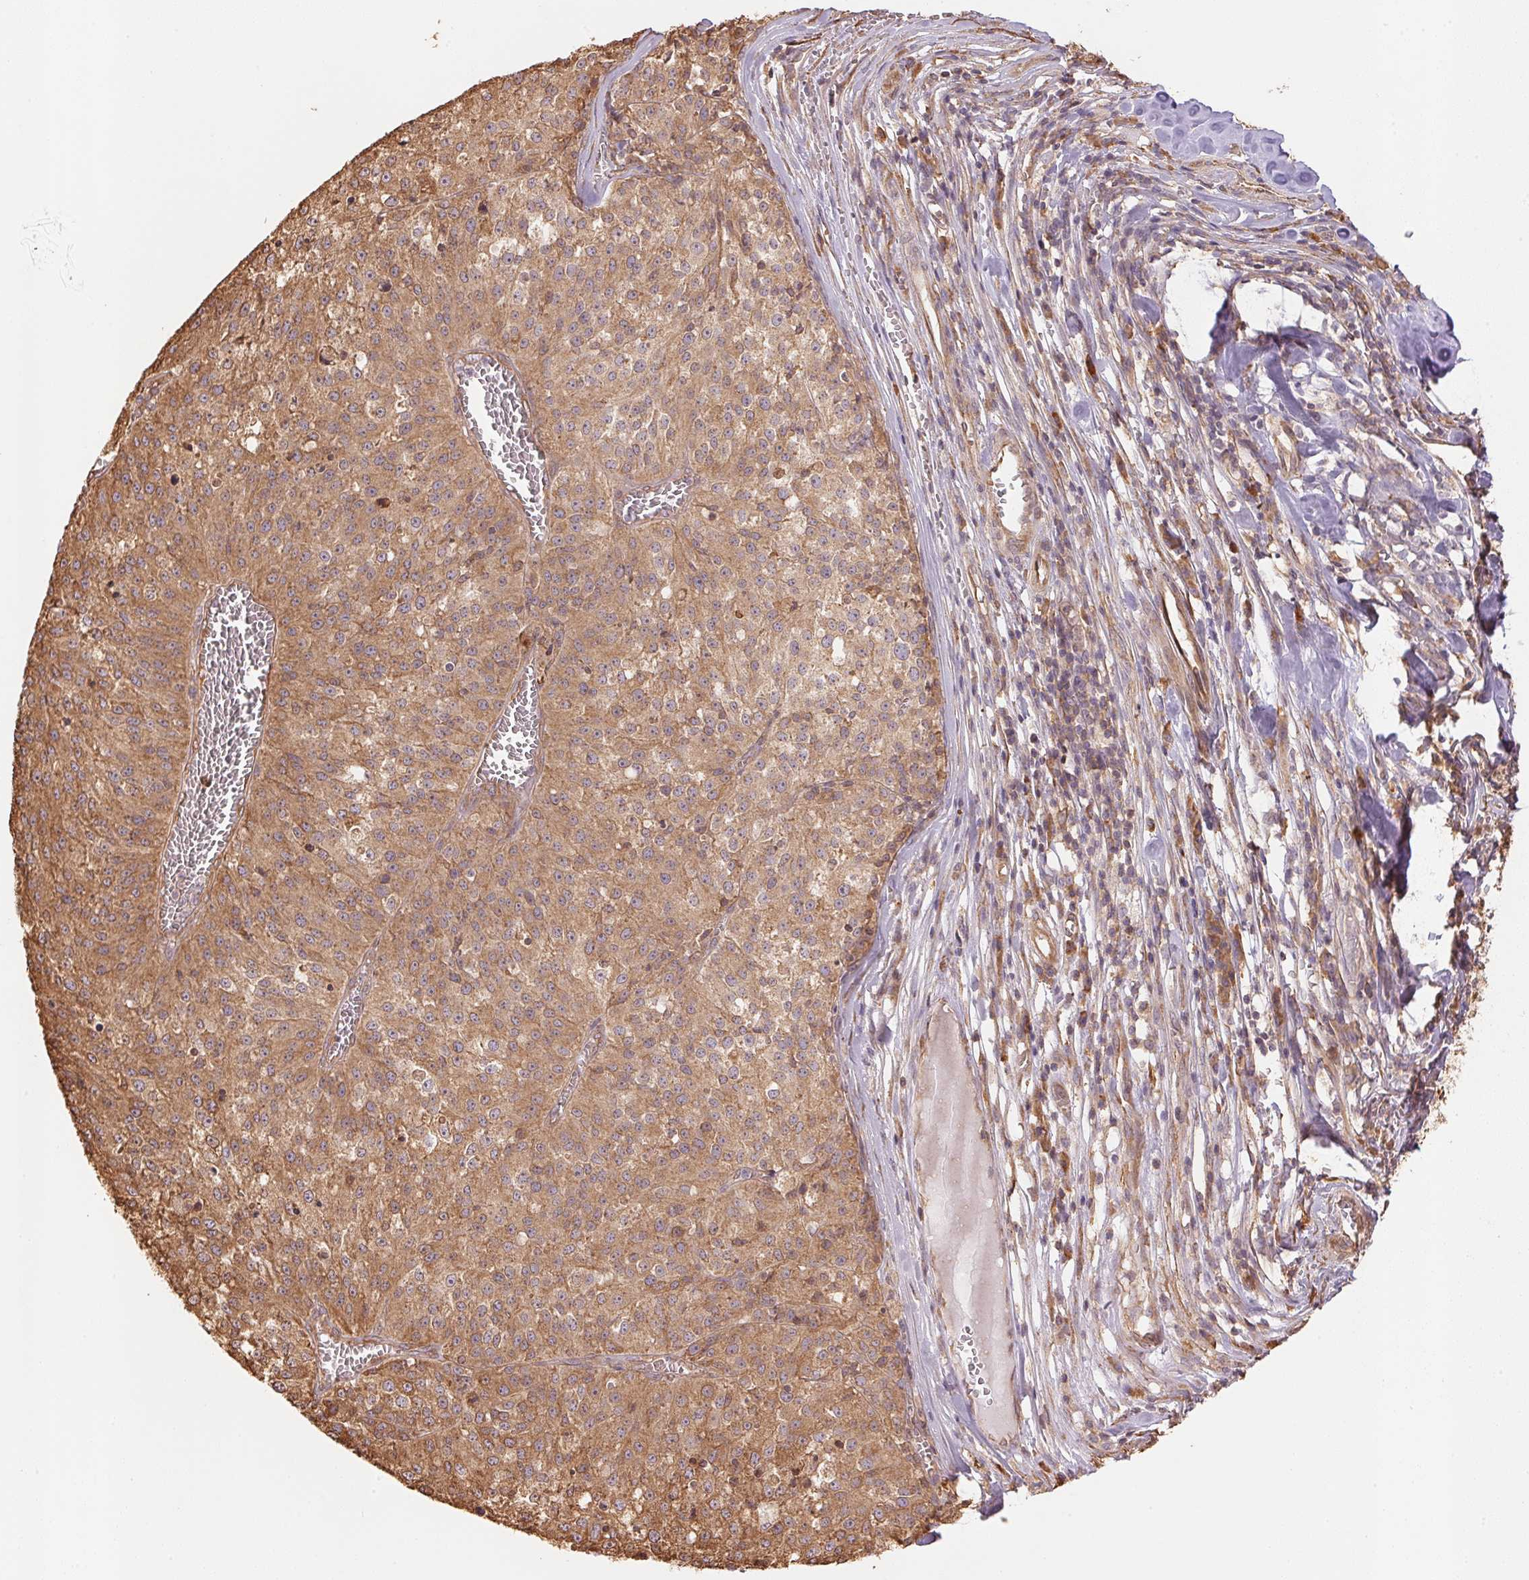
{"staining": {"intensity": "moderate", "quantity": ">75%", "location": "cytoplasmic/membranous"}, "tissue": "melanoma", "cell_type": "Tumor cells", "image_type": "cancer", "snomed": [{"axis": "morphology", "description": "Malignant melanoma, Metastatic site"}, {"axis": "topography", "description": "Lymph node"}], "caption": "Immunohistochemistry (IHC) photomicrograph of melanoma stained for a protein (brown), which reveals medium levels of moderate cytoplasmic/membranous expression in approximately >75% of tumor cells.", "gene": "C6orf163", "patient": {"sex": "female", "age": 64}}